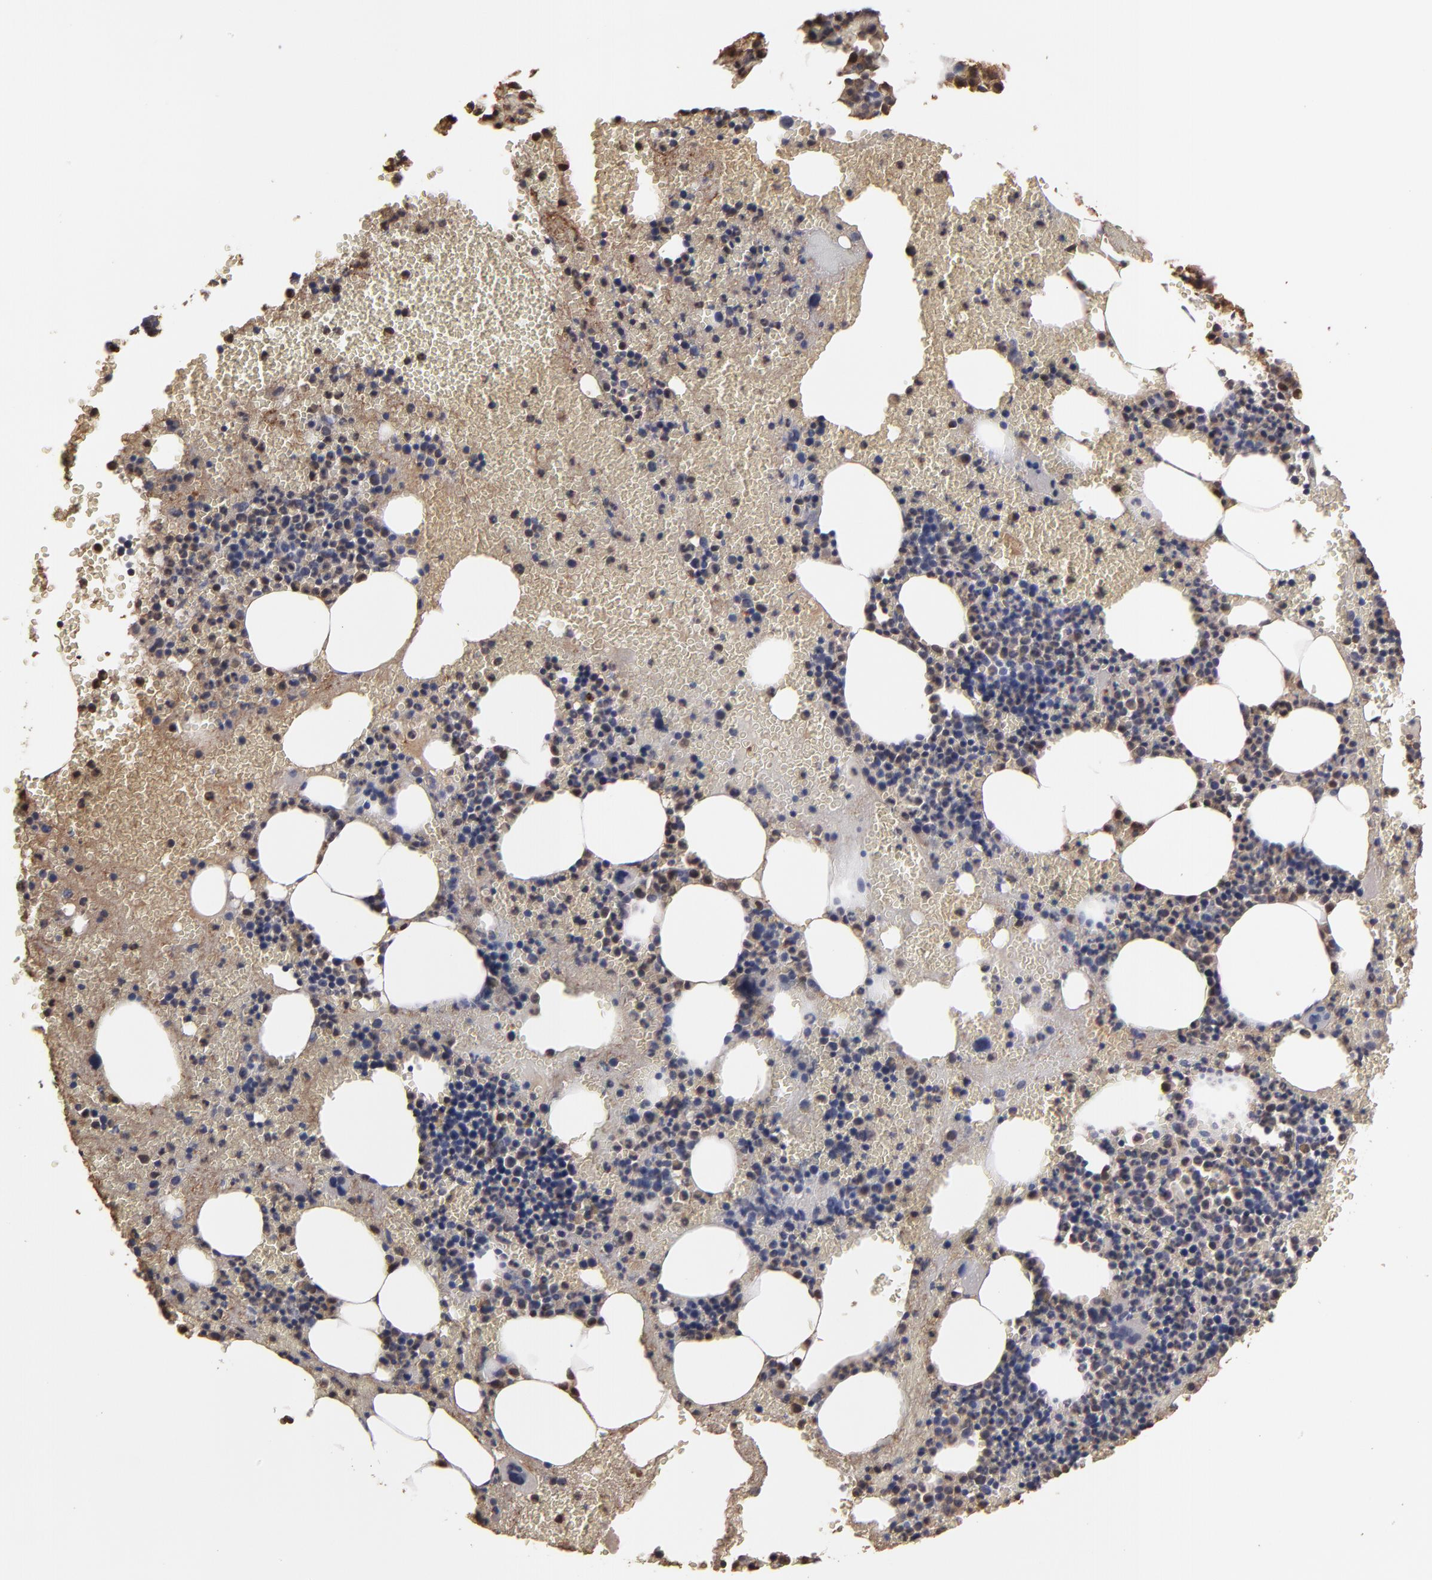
{"staining": {"intensity": "strong", "quantity": "25%-75%", "location": "cytoplasmic/membranous,nuclear"}, "tissue": "bone marrow", "cell_type": "Hematopoietic cells", "image_type": "normal", "snomed": [{"axis": "morphology", "description": "Normal tissue, NOS"}, {"axis": "topography", "description": "Bone marrow"}], "caption": "High-power microscopy captured an IHC image of benign bone marrow, revealing strong cytoplasmic/membranous,nuclear positivity in approximately 25%-75% of hematopoietic cells. (brown staining indicates protein expression, while blue staining denotes nuclei).", "gene": "RO60", "patient": {"sex": "male", "age": 82}}